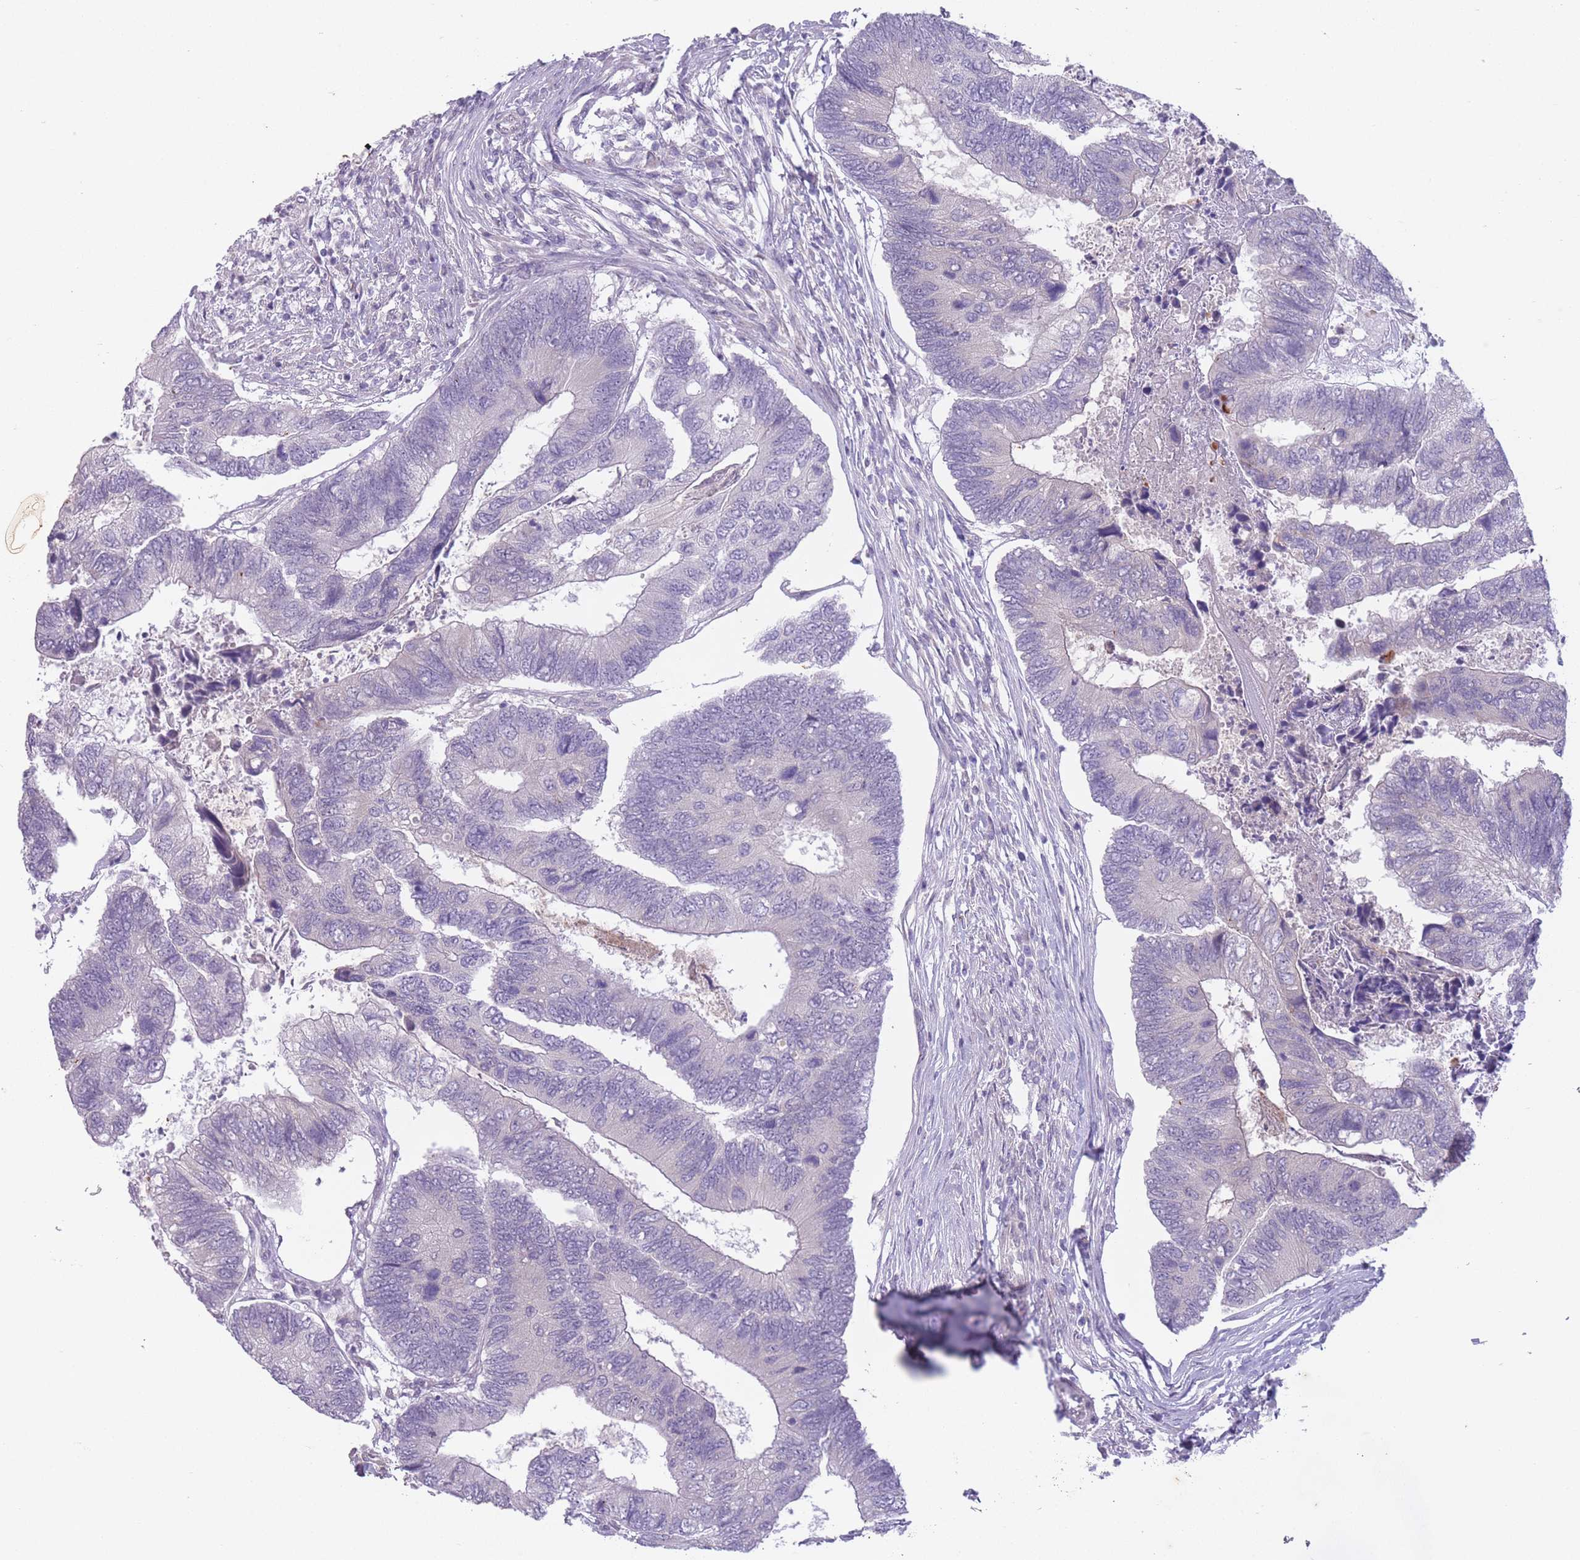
{"staining": {"intensity": "negative", "quantity": "none", "location": "none"}, "tissue": "colorectal cancer", "cell_type": "Tumor cells", "image_type": "cancer", "snomed": [{"axis": "morphology", "description": "Adenocarcinoma, NOS"}, {"axis": "topography", "description": "Colon"}], "caption": "Adenocarcinoma (colorectal) stained for a protein using IHC displays no positivity tumor cells.", "gene": "ARPIN", "patient": {"sex": "female", "age": 67}}